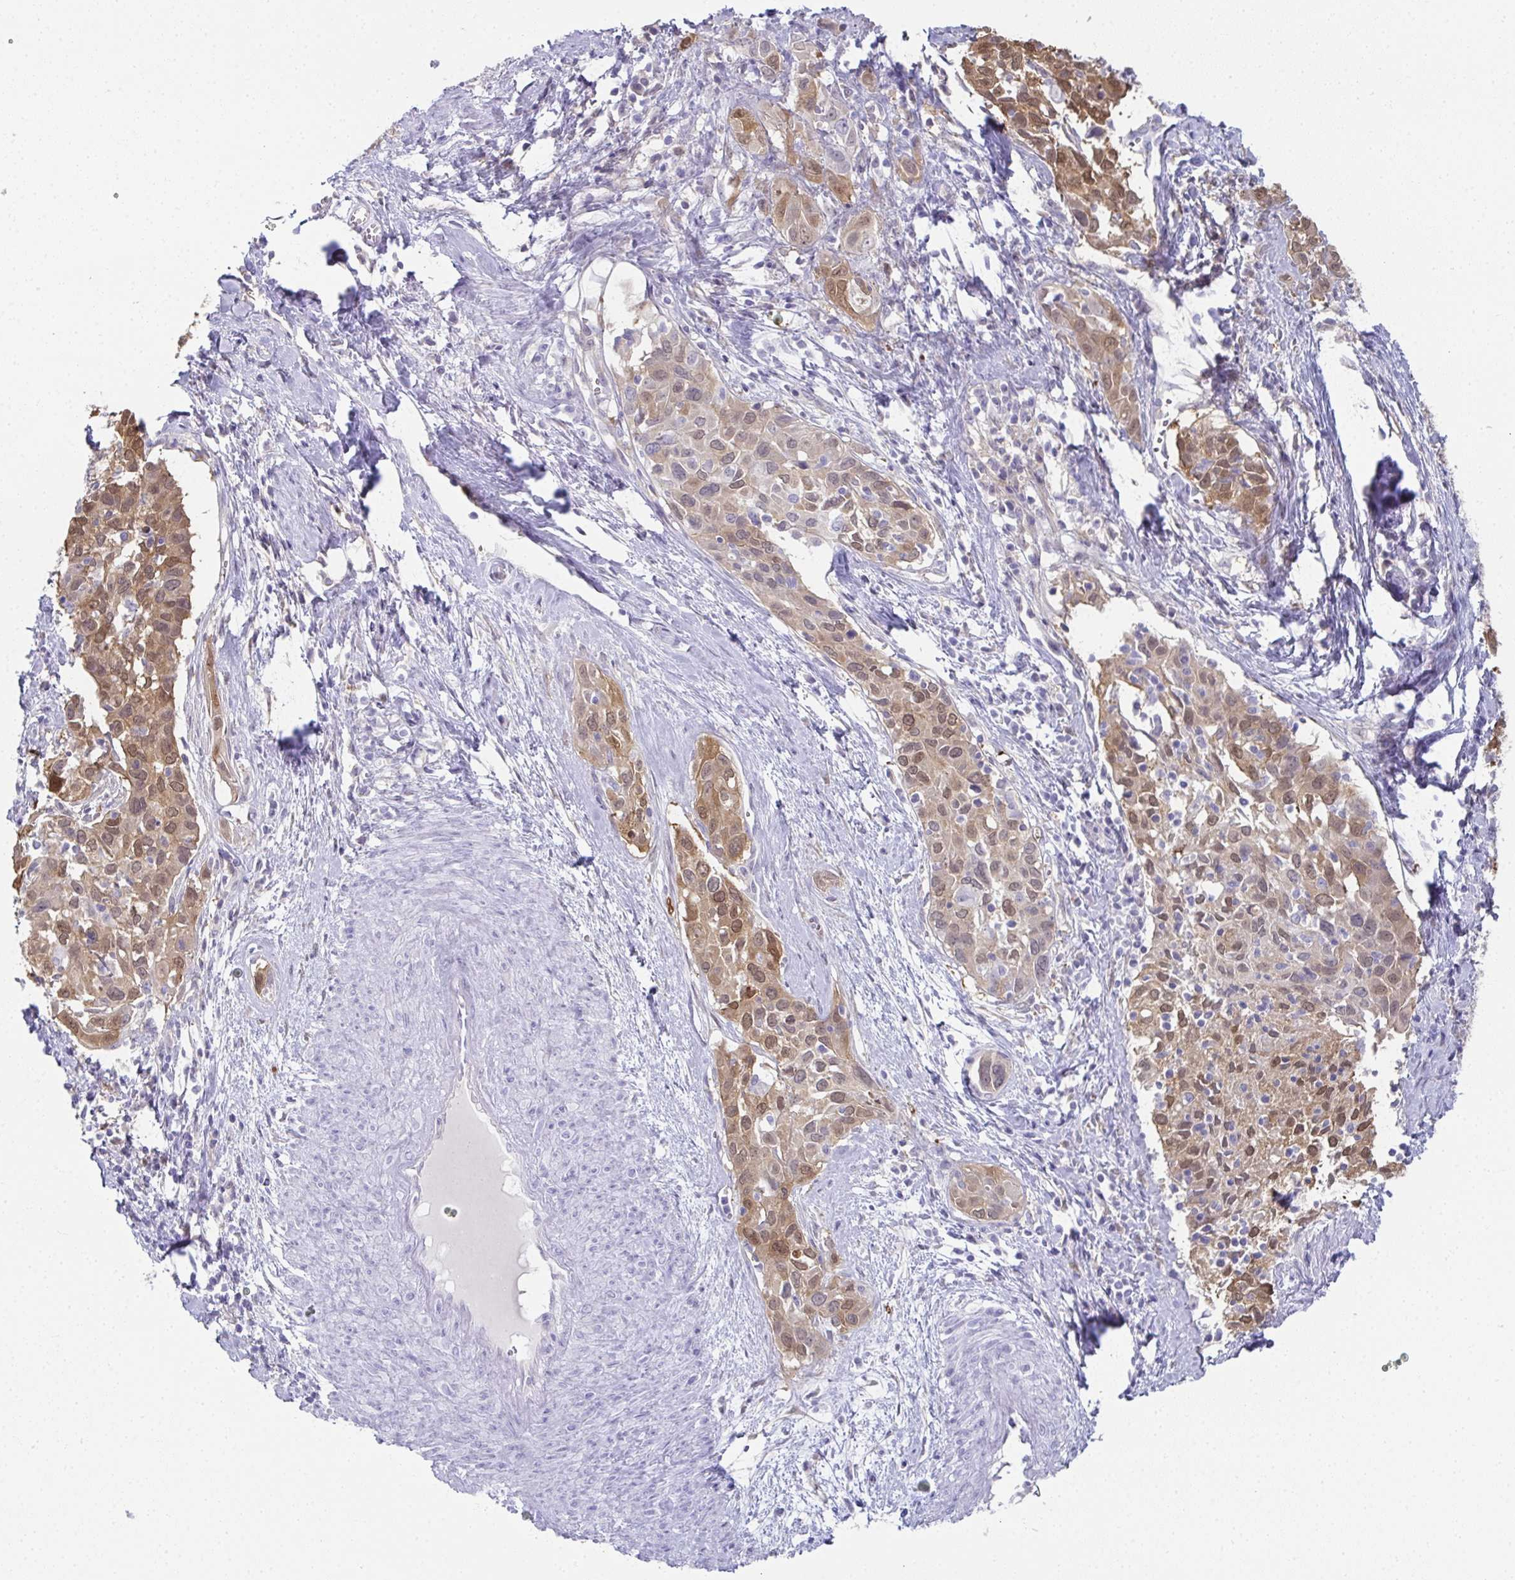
{"staining": {"intensity": "moderate", "quantity": "25%-75%", "location": "cytoplasmic/membranous,nuclear"}, "tissue": "cervical cancer", "cell_type": "Tumor cells", "image_type": "cancer", "snomed": [{"axis": "morphology", "description": "Squamous cell carcinoma, NOS"}, {"axis": "topography", "description": "Cervix"}], "caption": "There is medium levels of moderate cytoplasmic/membranous and nuclear positivity in tumor cells of cervical cancer (squamous cell carcinoma), as demonstrated by immunohistochemical staining (brown color).", "gene": "RBP1", "patient": {"sex": "female", "age": 51}}